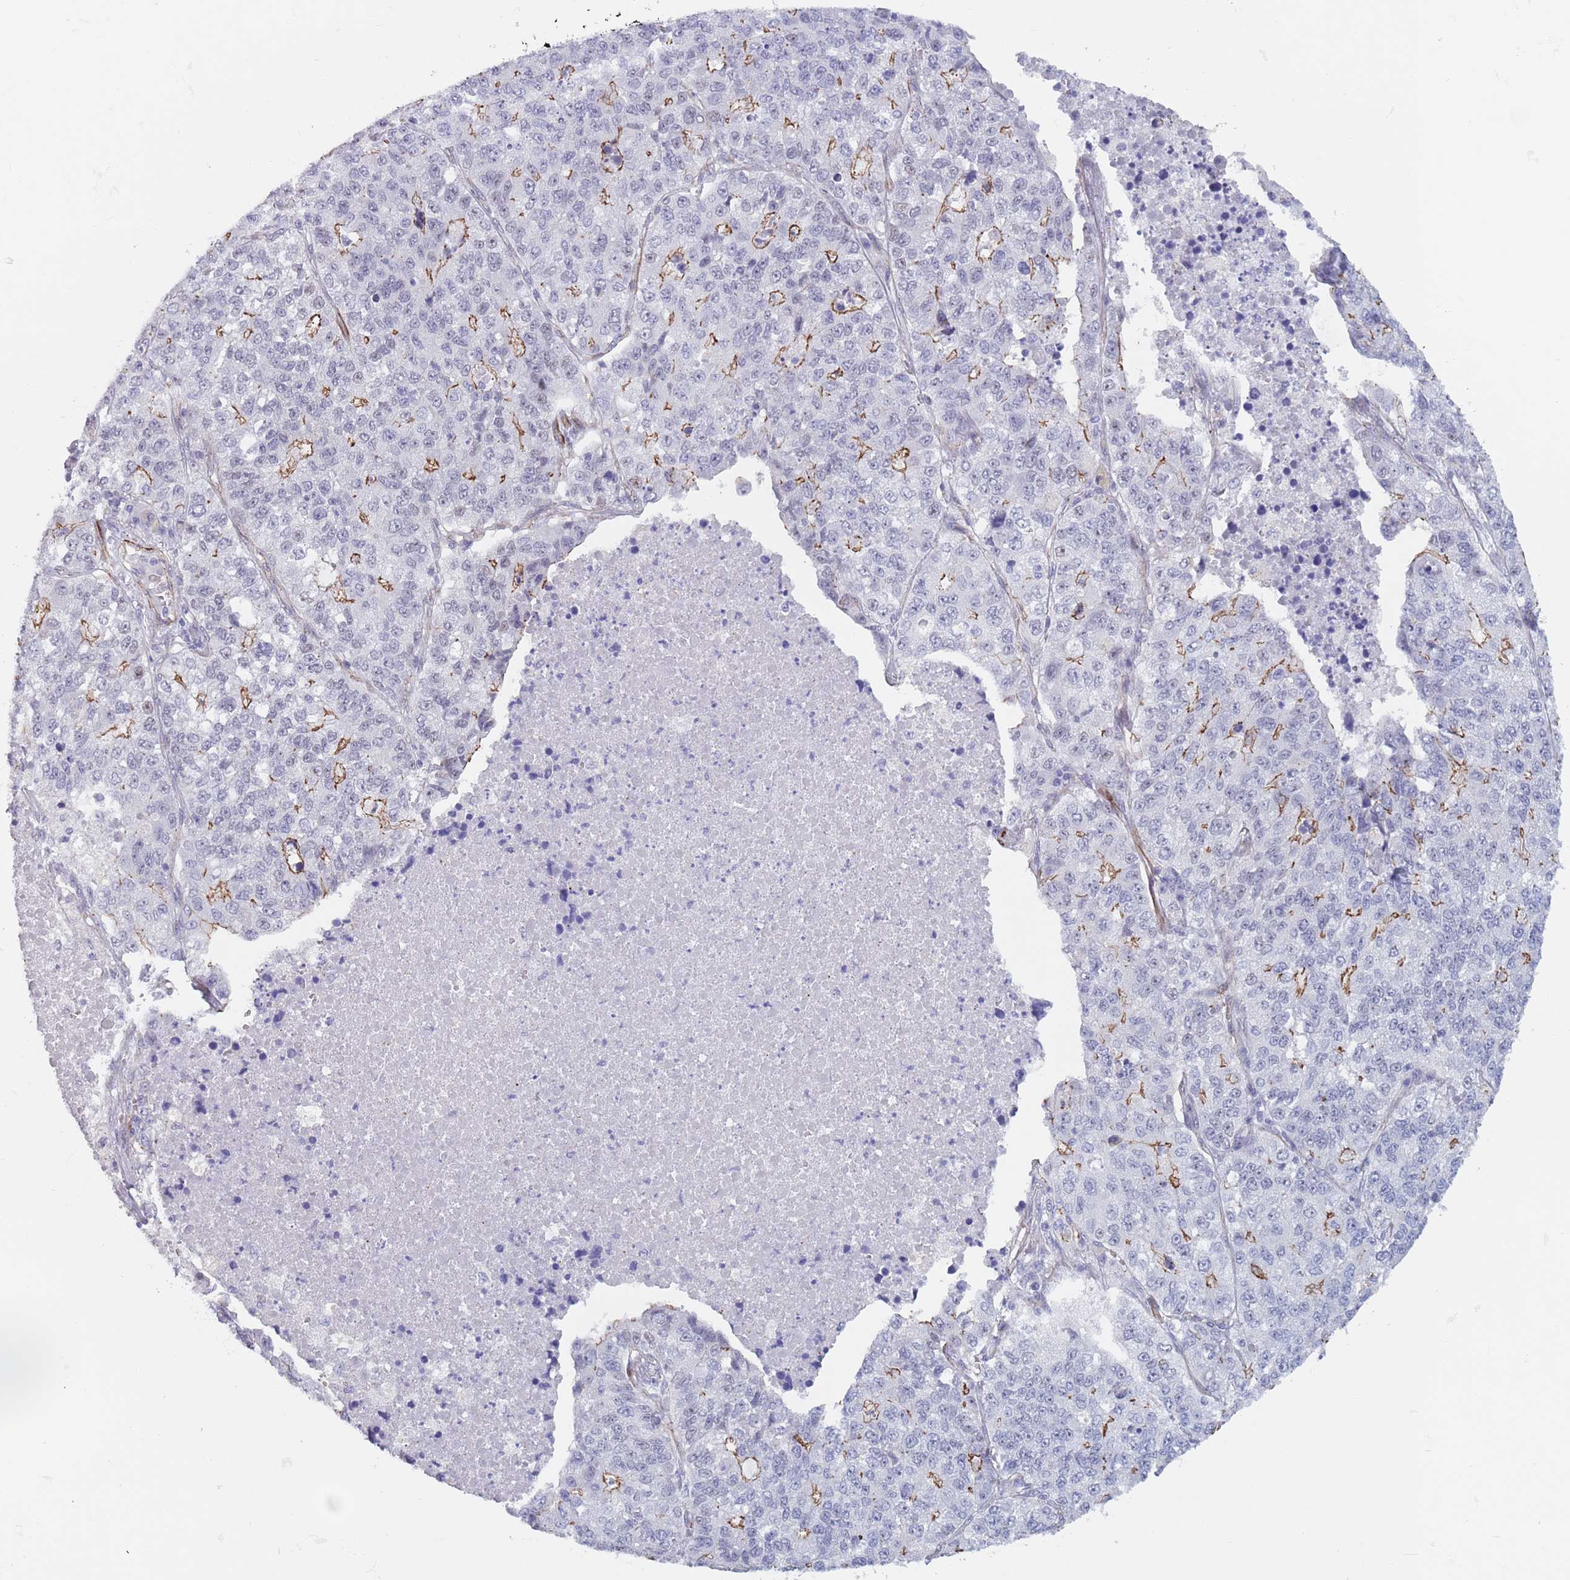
{"staining": {"intensity": "moderate", "quantity": "<25%", "location": "cytoplasmic/membranous"}, "tissue": "lung cancer", "cell_type": "Tumor cells", "image_type": "cancer", "snomed": [{"axis": "morphology", "description": "Adenocarcinoma, NOS"}, {"axis": "topography", "description": "Lung"}], "caption": "Immunohistochemistry of lung cancer demonstrates low levels of moderate cytoplasmic/membranous positivity in about <25% of tumor cells.", "gene": "OR5A2", "patient": {"sex": "male", "age": 49}}